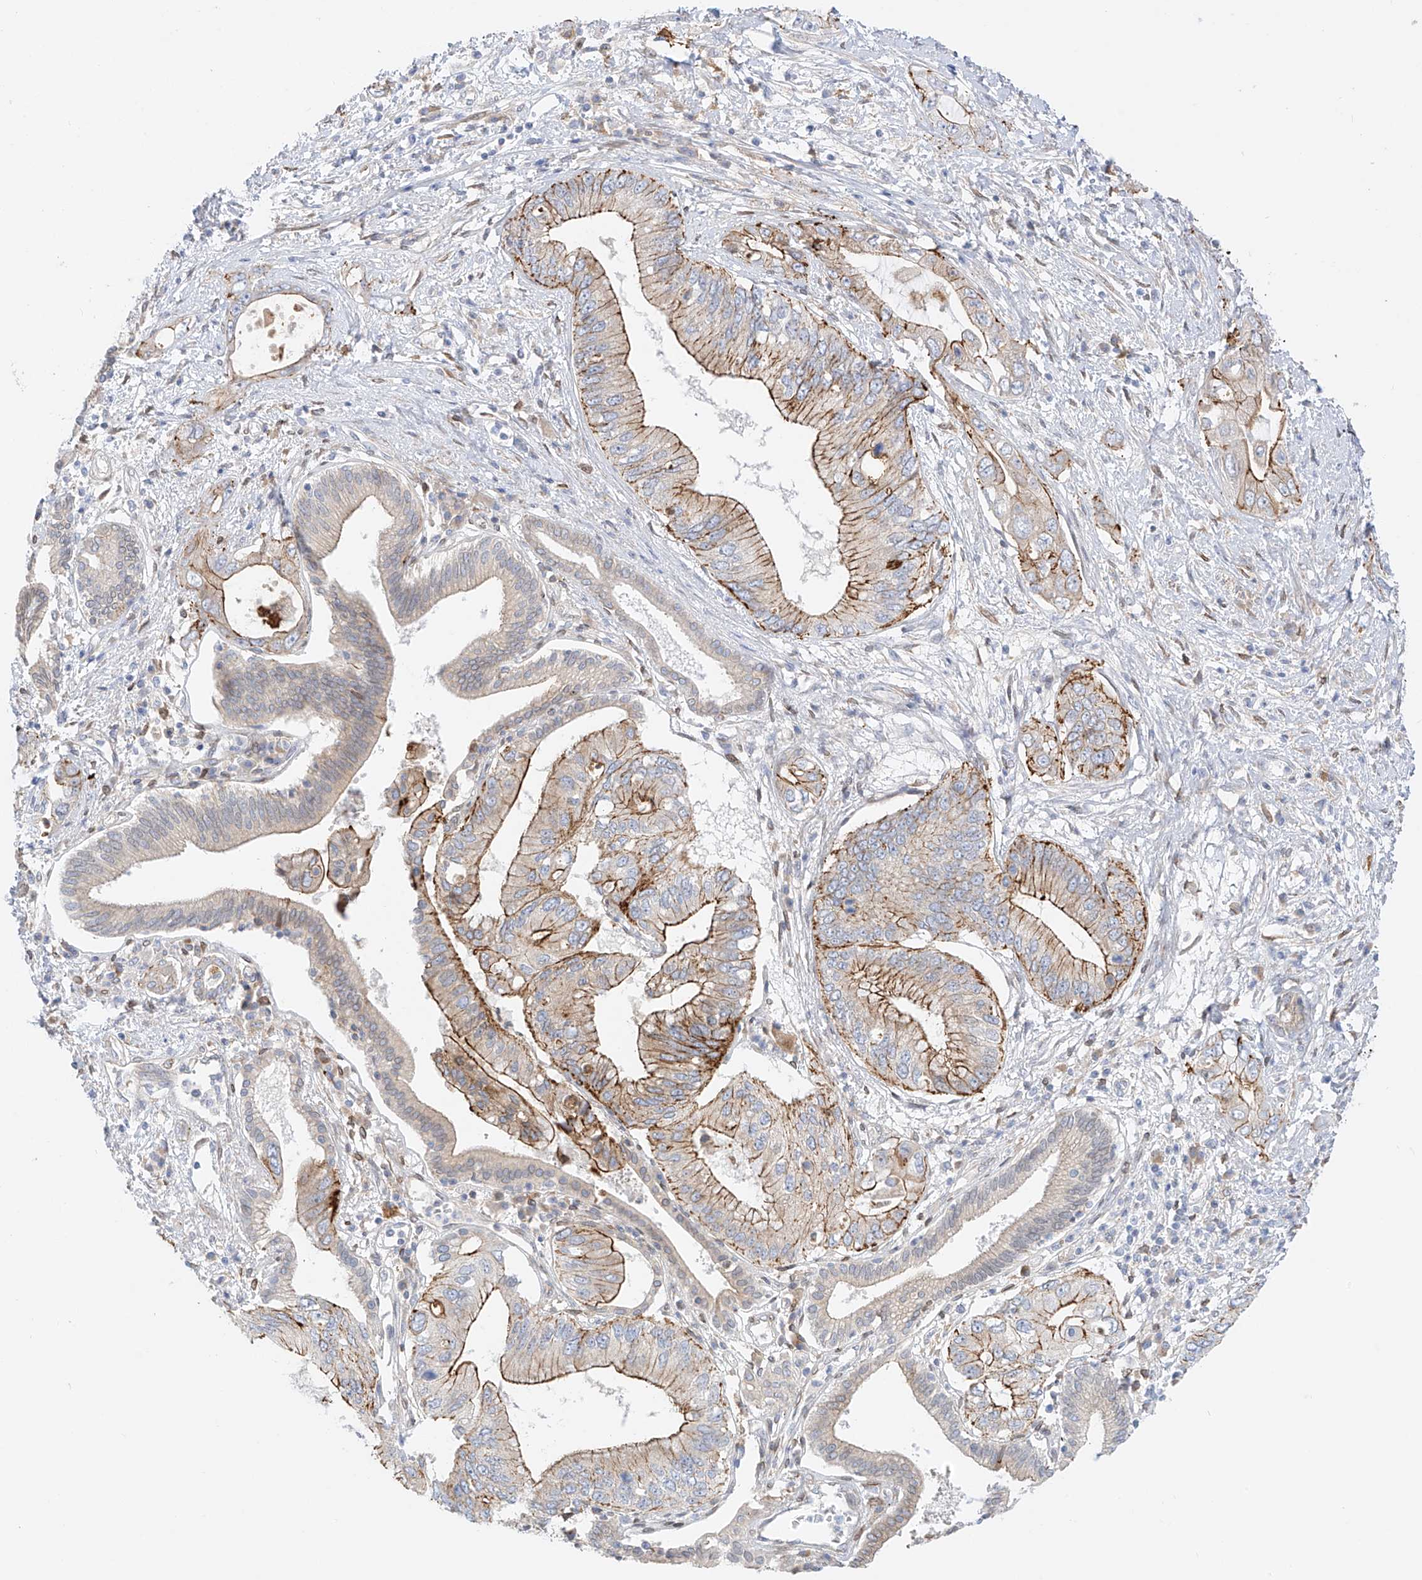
{"staining": {"intensity": "strong", "quantity": "25%-75%", "location": "cytoplasmic/membranous"}, "tissue": "pancreatic cancer", "cell_type": "Tumor cells", "image_type": "cancer", "snomed": [{"axis": "morphology", "description": "Inflammation, NOS"}, {"axis": "morphology", "description": "Adenocarcinoma, NOS"}, {"axis": "topography", "description": "Pancreas"}], "caption": "Pancreatic cancer (adenocarcinoma) was stained to show a protein in brown. There is high levels of strong cytoplasmic/membranous positivity in about 25%-75% of tumor cells.", "gene": "PCYOX1", "patient": {"sex": "female", "age": 56}}